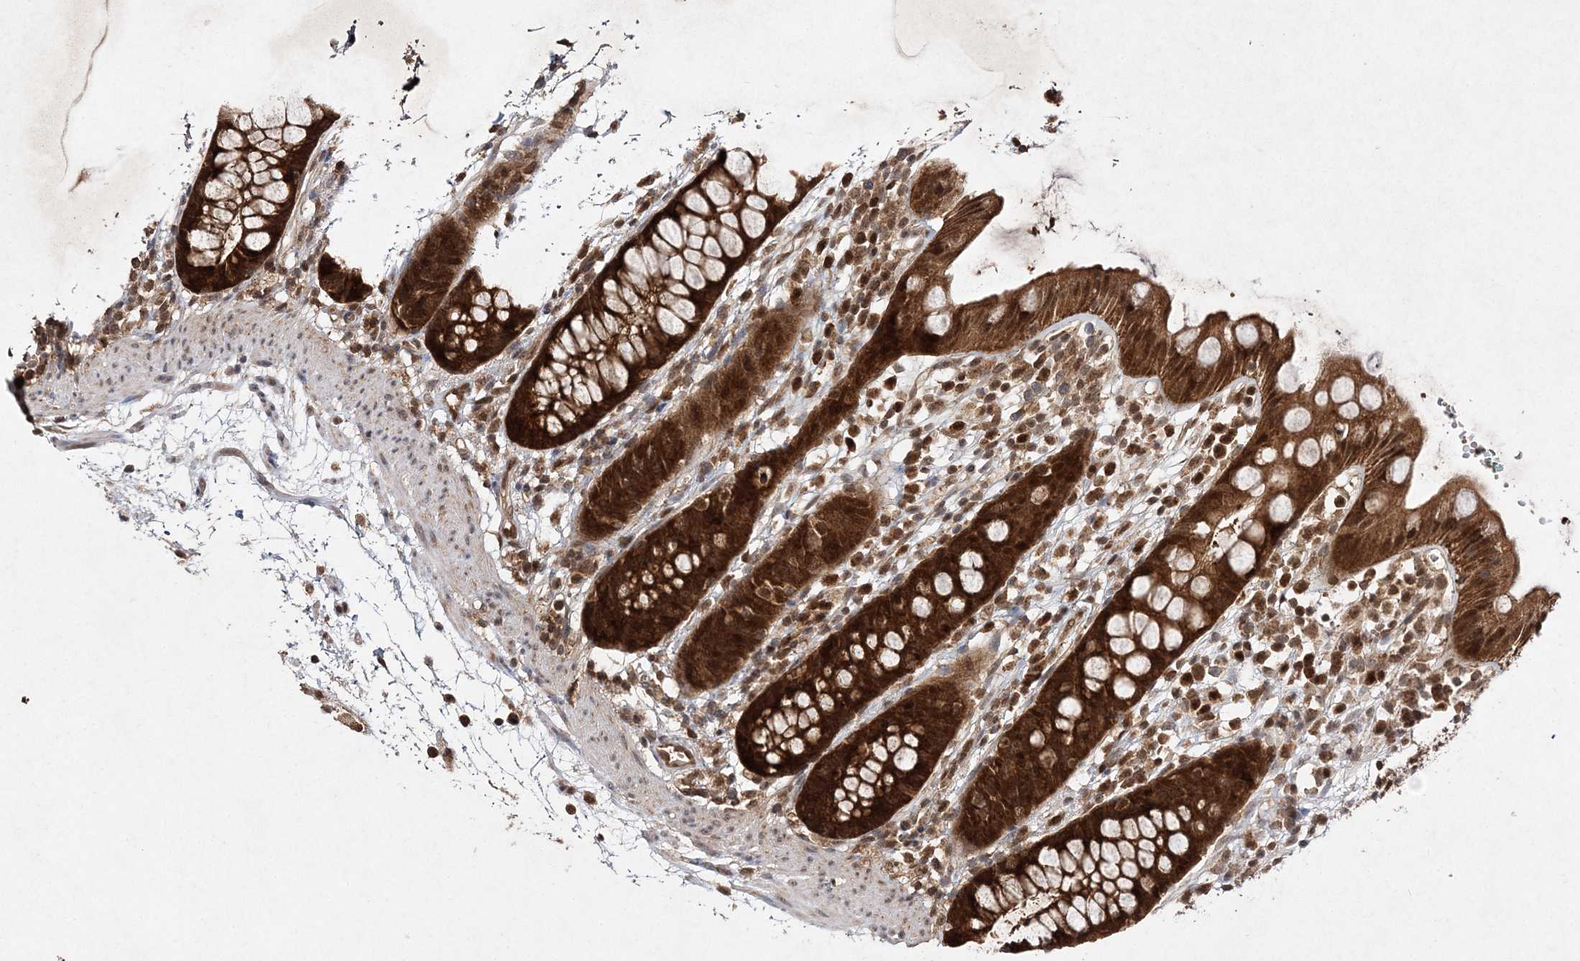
{"staining": {"intensity": "strong", "quantity": ">75%", "location": "cytoplasmic/membranous,nuclear"}, "tissue": "rectum", "cell_type": "Glandular cells", "image_type": "normal", "snomed": [{"axis": "morphology", "description": "Normal tissue, NOS"}, {"axis": "topography", "description": "Rectum"}], "caption": "Immunohistochemistry staining of benign rectum, which displays high levels of strong cytoplasmic/membranous,nuclear positivity in about >75% of glandular cells indicating strong cytoplasmic/membranous,nuclear protein expression. The staining was performed using DAB (brown) for protein detection and nuclei were counterstained in hematoxylin (blue).", "gene": "NIF3L1", "patient": {"sex": "female", "age": 65}}